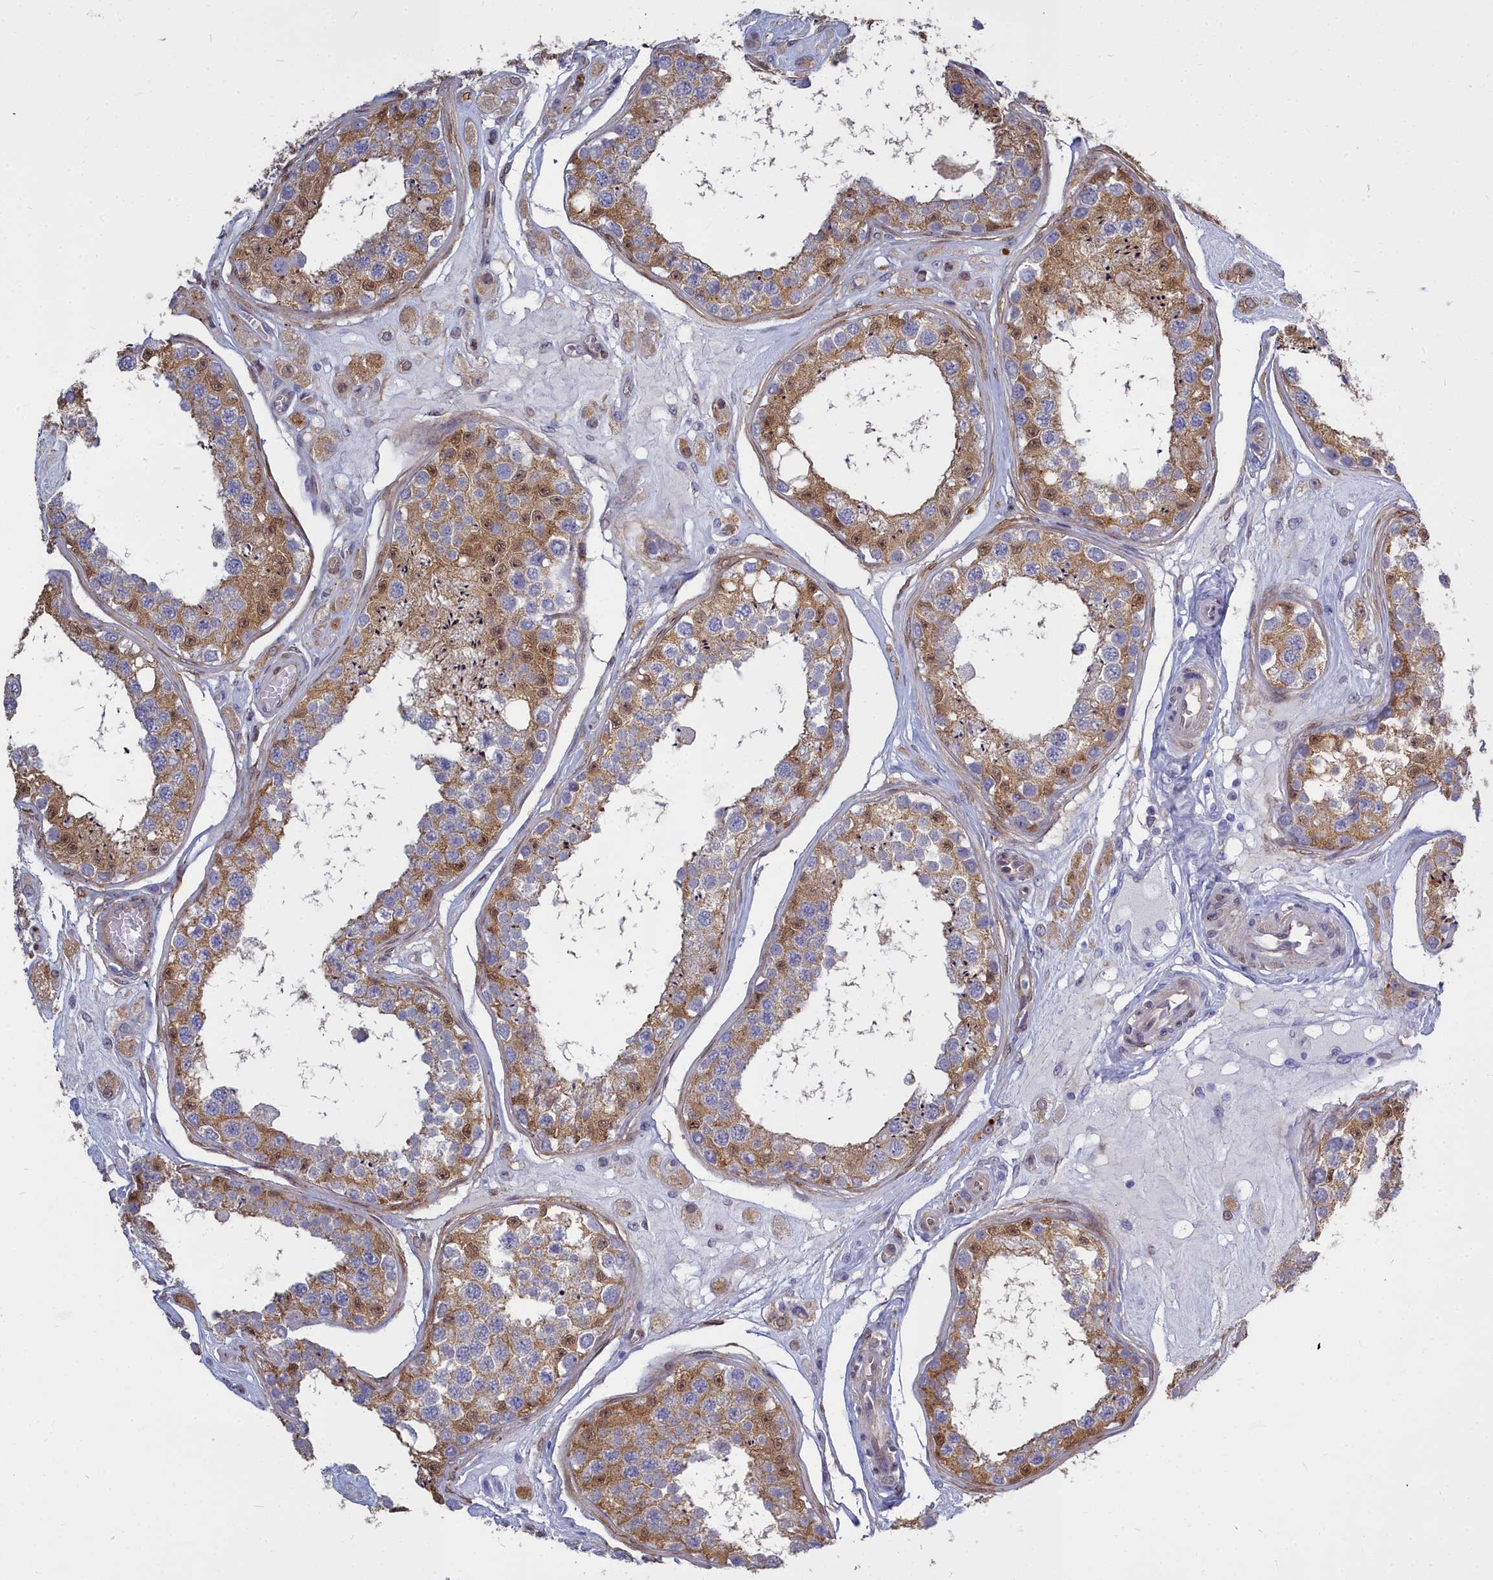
{"staining": {"intensity": "moderate", "quantity": "25%-75%", "location": "cytoplasmic/membranous,nuclear"}, "tissue": "testis", "cell_type": "Cells in seminiferous ducts", "image_type": "normal", "snomed": [{"axis": "morphology", "description": "Normal tissue, NOS"}, {"axis": "topography", "description": "Testis"}], "caption": "IHC (DAB) staining of benign testis demonstrates moderate cytoplasmic/membranous,nuclear protein positivity in approximately 25%-75% of cells in seminiferous ducts.", "gene": "PPP1R14A", "patient": {"sex": "male", "age": 25}}